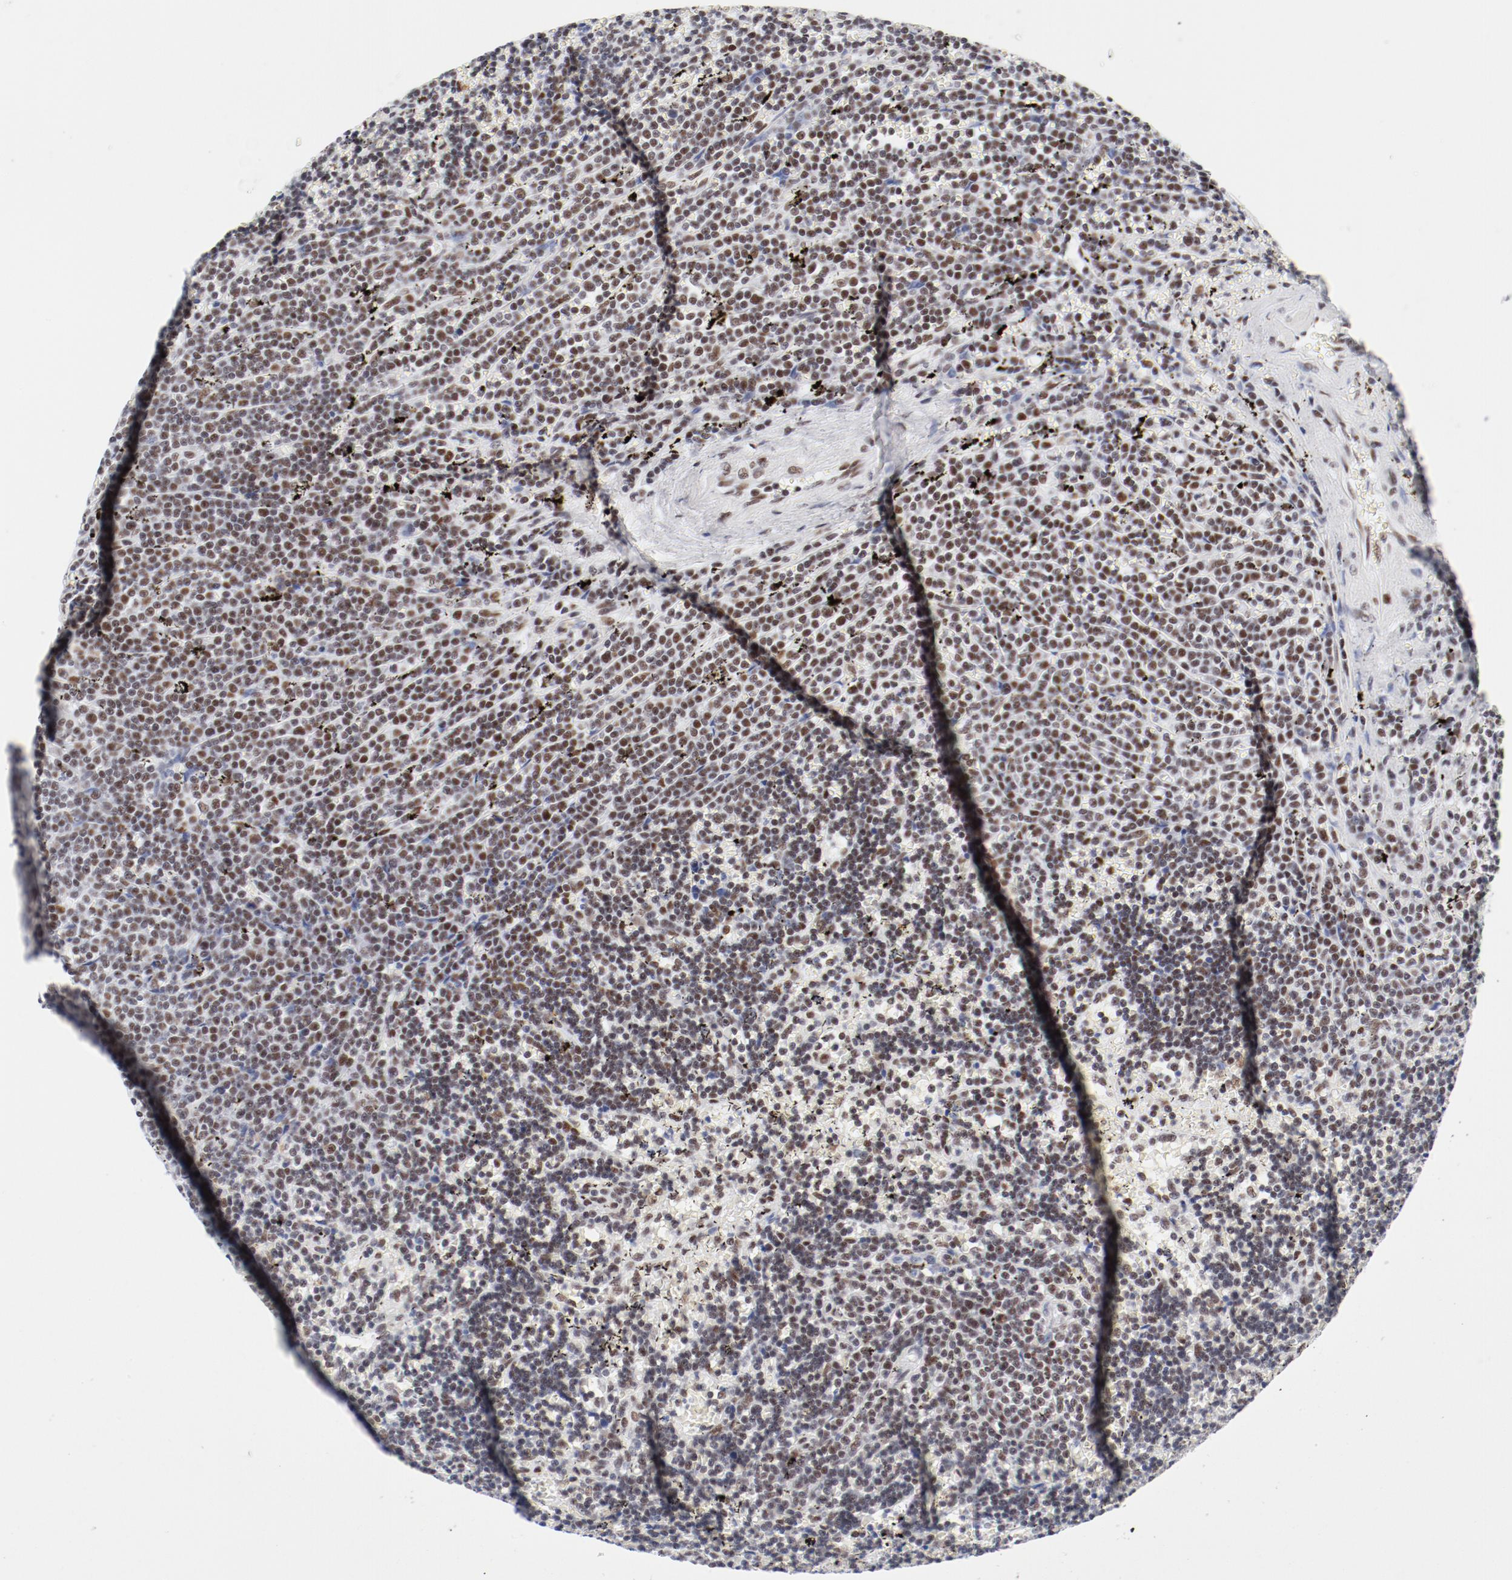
{"staining": {"intensity": "moderate", "quantity": "25%-75%", "location": "nuclear"}, "tissue": "lymphoma", "cell_type": "Tumor cells", "image_type": "cancer", "snomed": [{"axis": "morphology", "description": "Malignant lymphoma, non-Hodgkin's type, Low grade"}, {"axis": "topography", "description": "Spleen"}], "caption": "Human lymphoma stained for a protein (brown) exhibits moderate nuclear positive positivity in about 25%-75% of tumor cells.", "gene": "ATF2", "patient": {"sex": "male", "age": 60}}